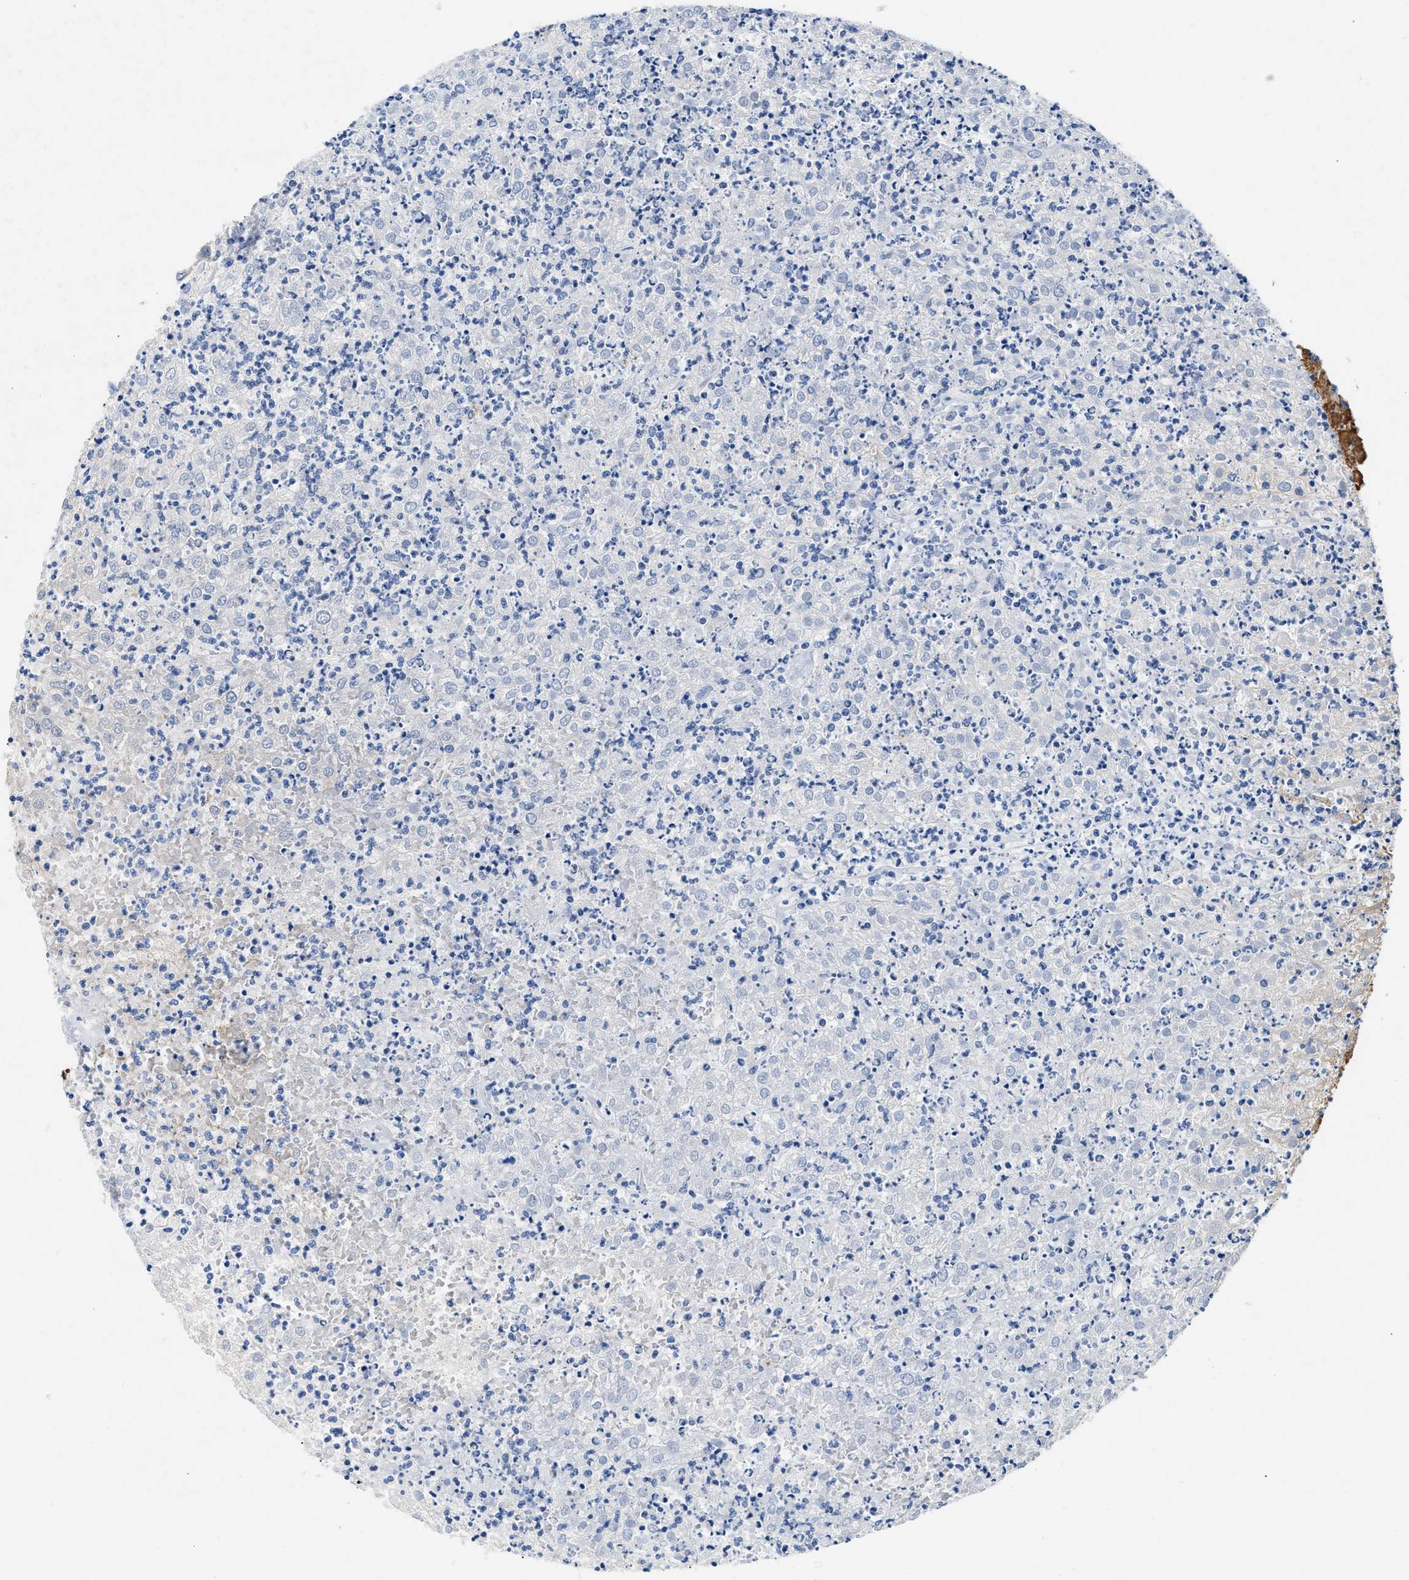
{"staining": {"intensity": "negative", "quantity": "none", "location": "none"}, "tissue": "renal cancer", "cell_type": "Tumor cells", "image_type": "cancer", "snomed": [{"axis": "morphology", "description": "Adenocarcinoma, NOS"}, {"axis": "topography", "description": "Kidney"}], "caption": "Tumor cells are negative for protein expression in human renal cancer (adenocarcinoma).", "gene": "TUT7", "patient": {"sex": "female", "age": 54}}